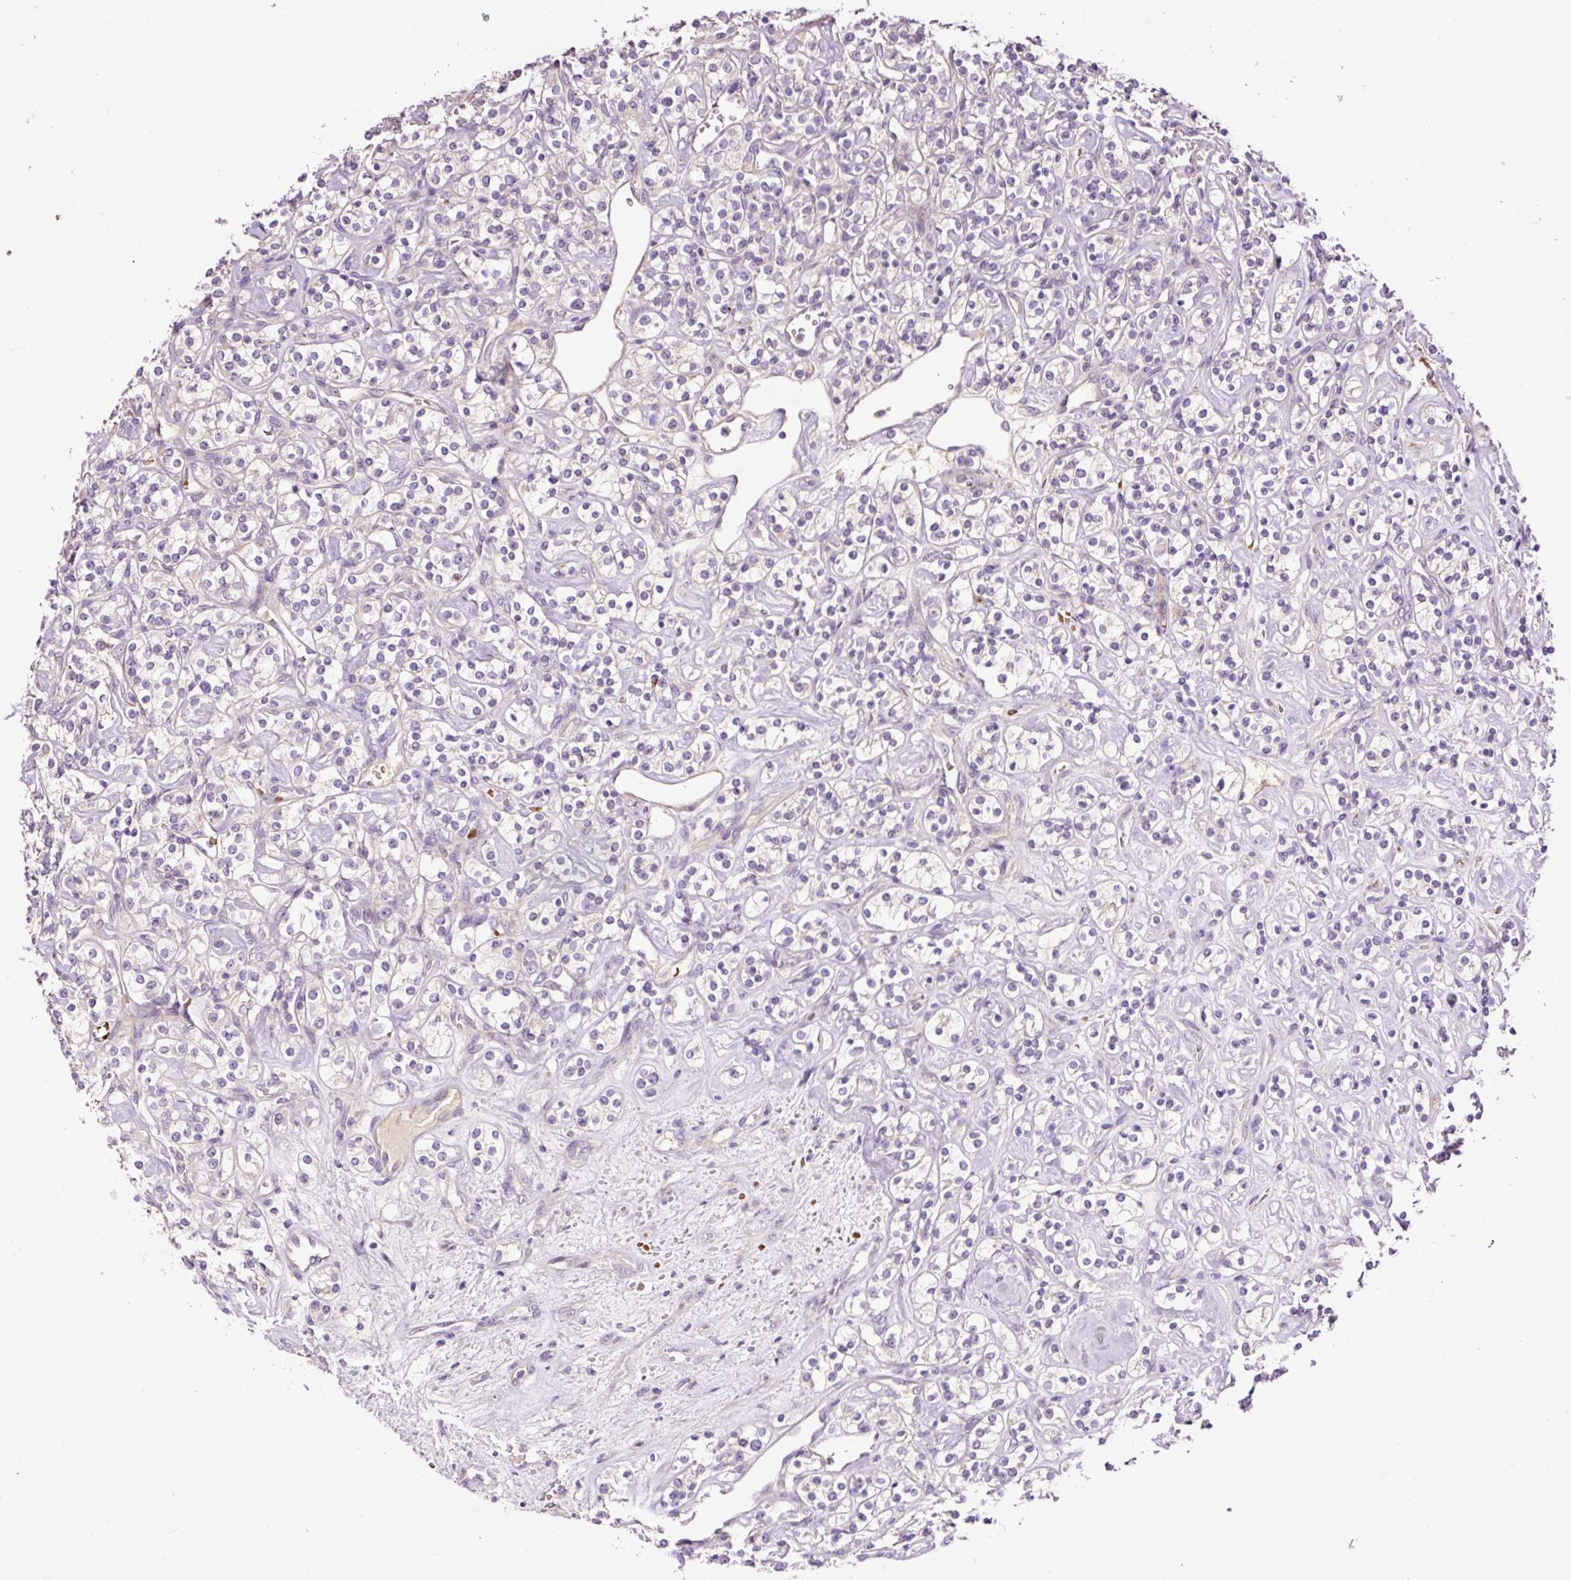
{"staining": {"intensity": "negative", "quantity": "none", "location": "none"}, "tissue": "renal cancer", "cell_type": "Tumor cells", "image_type": "cancer", "snomed": [{"axis": "morphology", "description": "Adenocarcinoma, NOS"}, {"axis": "topography", "description": "Kidney"}], "caption": "This image is of renal cancer stained with immunohistochemistry (IHC) to label a protein in brown with the nuclei are counter-stained blue. There is no expression in tumor cells.", "gene": "TMEM235", "patient": {"sex": "male", "age": 77}}